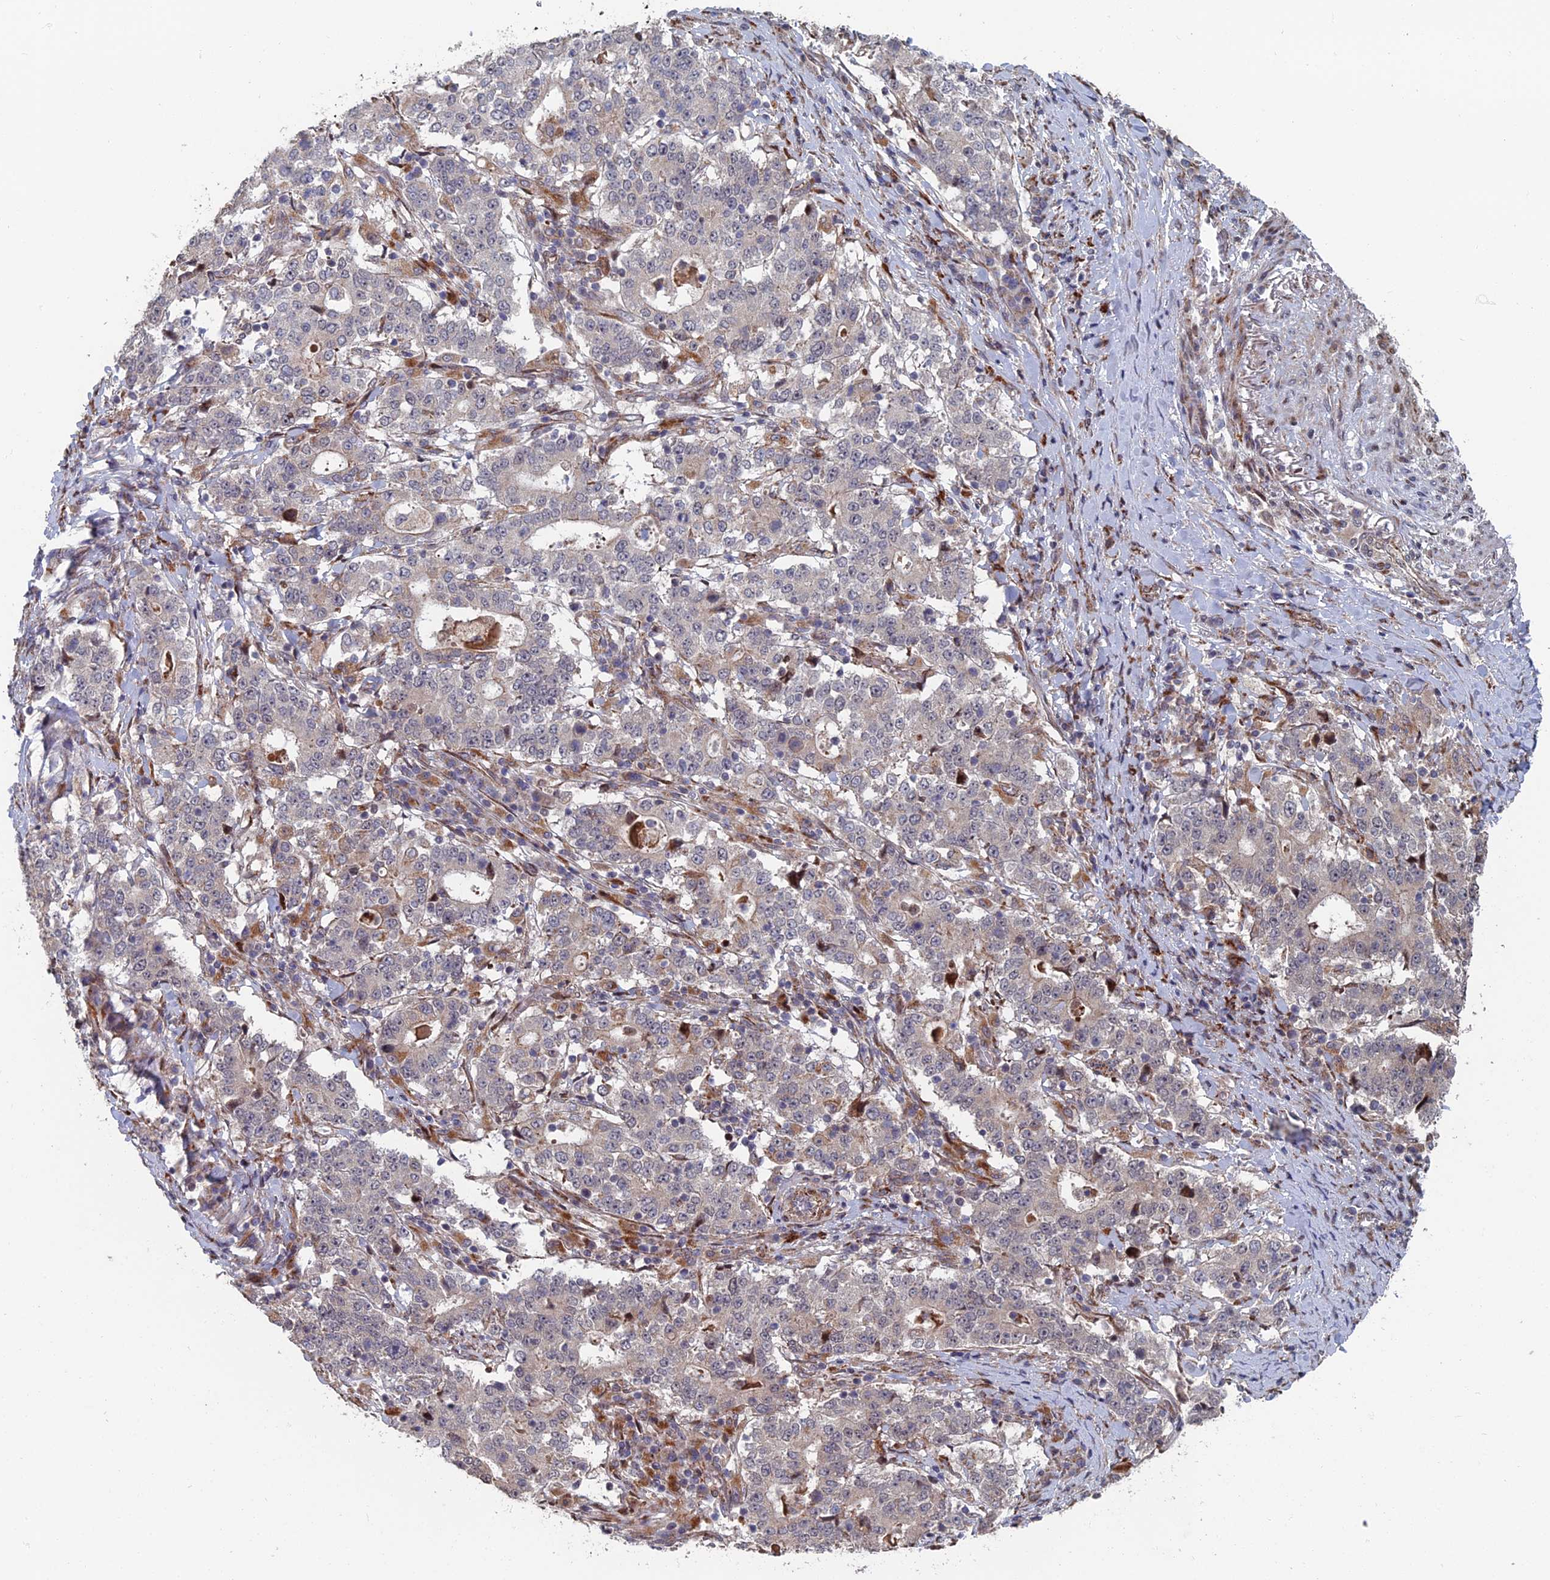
{"staining": {"intensity": "negative", "quantity": "none", "location": "none"}, "tissue": "stomach cancer", "cell_type": "Tumor cells", "image_type": "cancer", "snomed": [{"axis": "morphology", "description": "Adenocarcinoma, NOS"}, {"axis": "topography", "description": "Stomach"}], "caption": "An immunohistochemistry (IHC) histopathology image of stomach cancer is shown. There is no staining in tumor cells of stomach cancer.", "gene": "GTF2IRD1", "patient": {"sex": "male", "age": 59}}